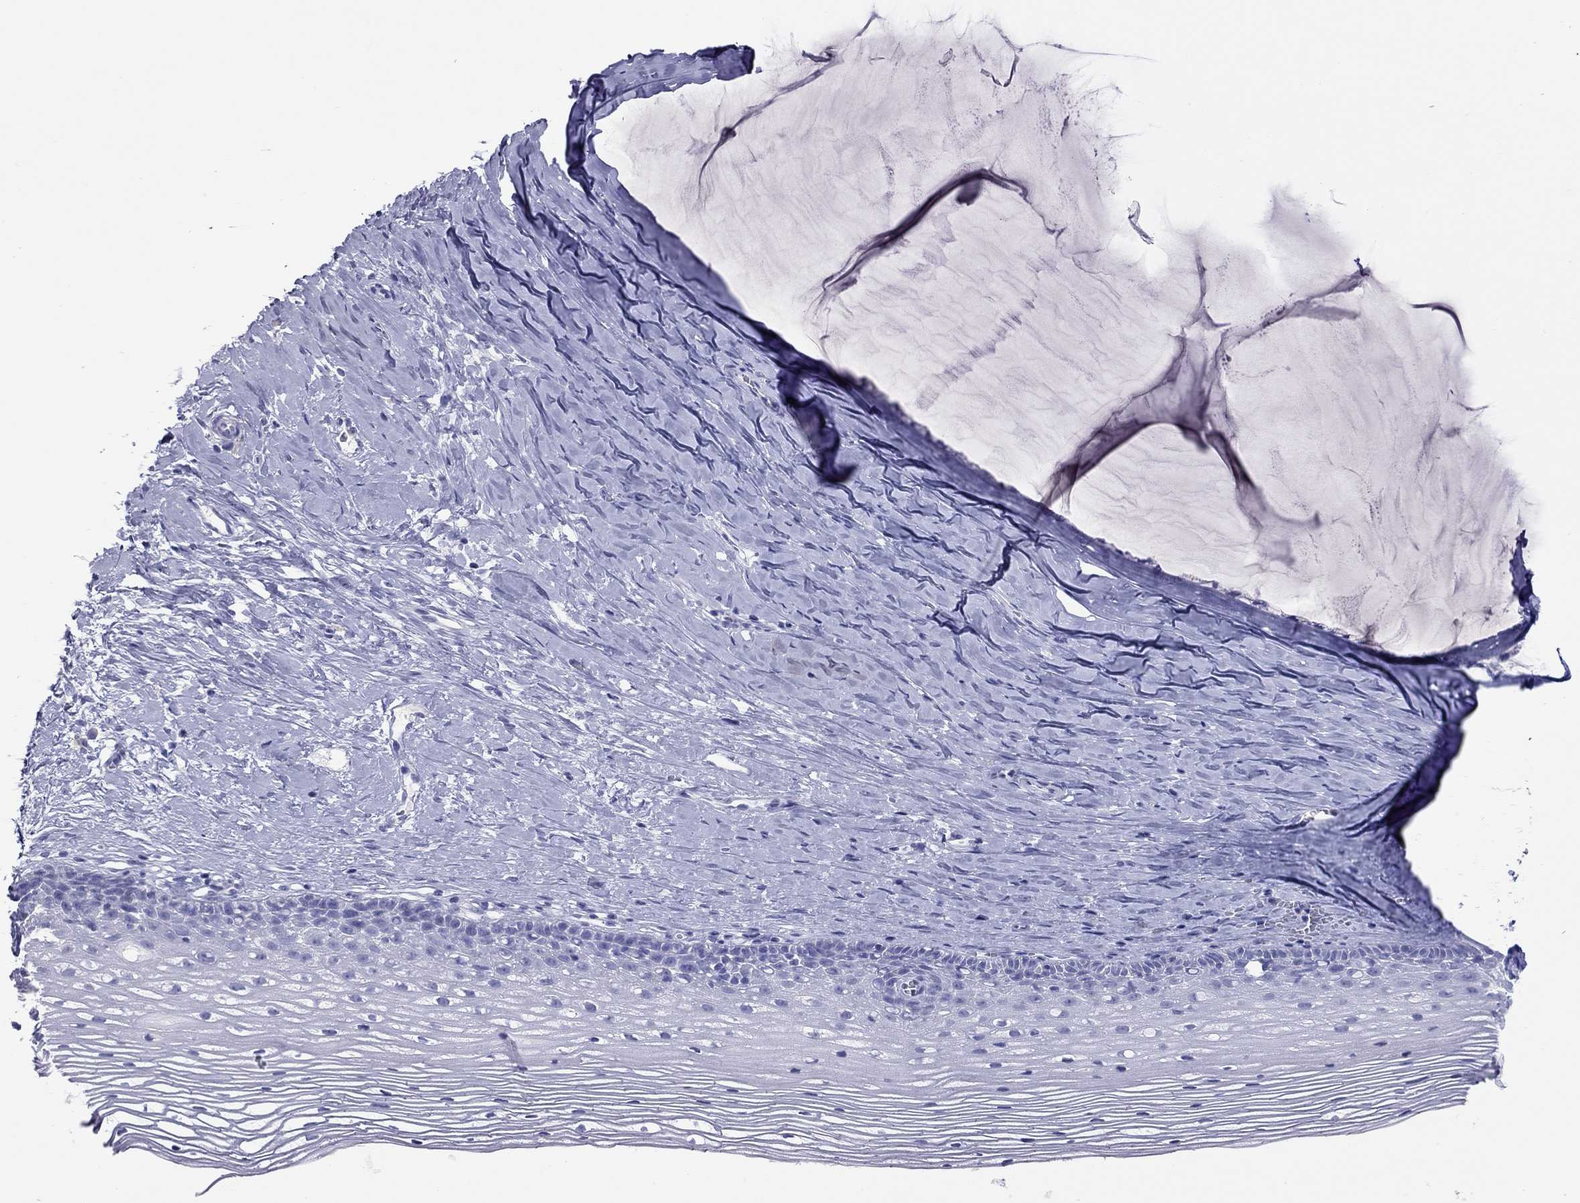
{"staining": {"intensity": "negative", "quantity": "none", "location": "none"}, "tissue": "cervix", "cell_type": "Glandular cells", "image_type": "normal", "snomed": [{"axis": "morphology", "description": "Normal tissue, NOS"}, {"axis": "topography", "description": "Cervix"}], "caption": "Immunohistochemistry (IHC) histopathology image of normal cervix stained for a protein (brown), which shows no expression in glandular cells.", "gene": "STAG3", "patient": {"sex": "female", "age": 40}}